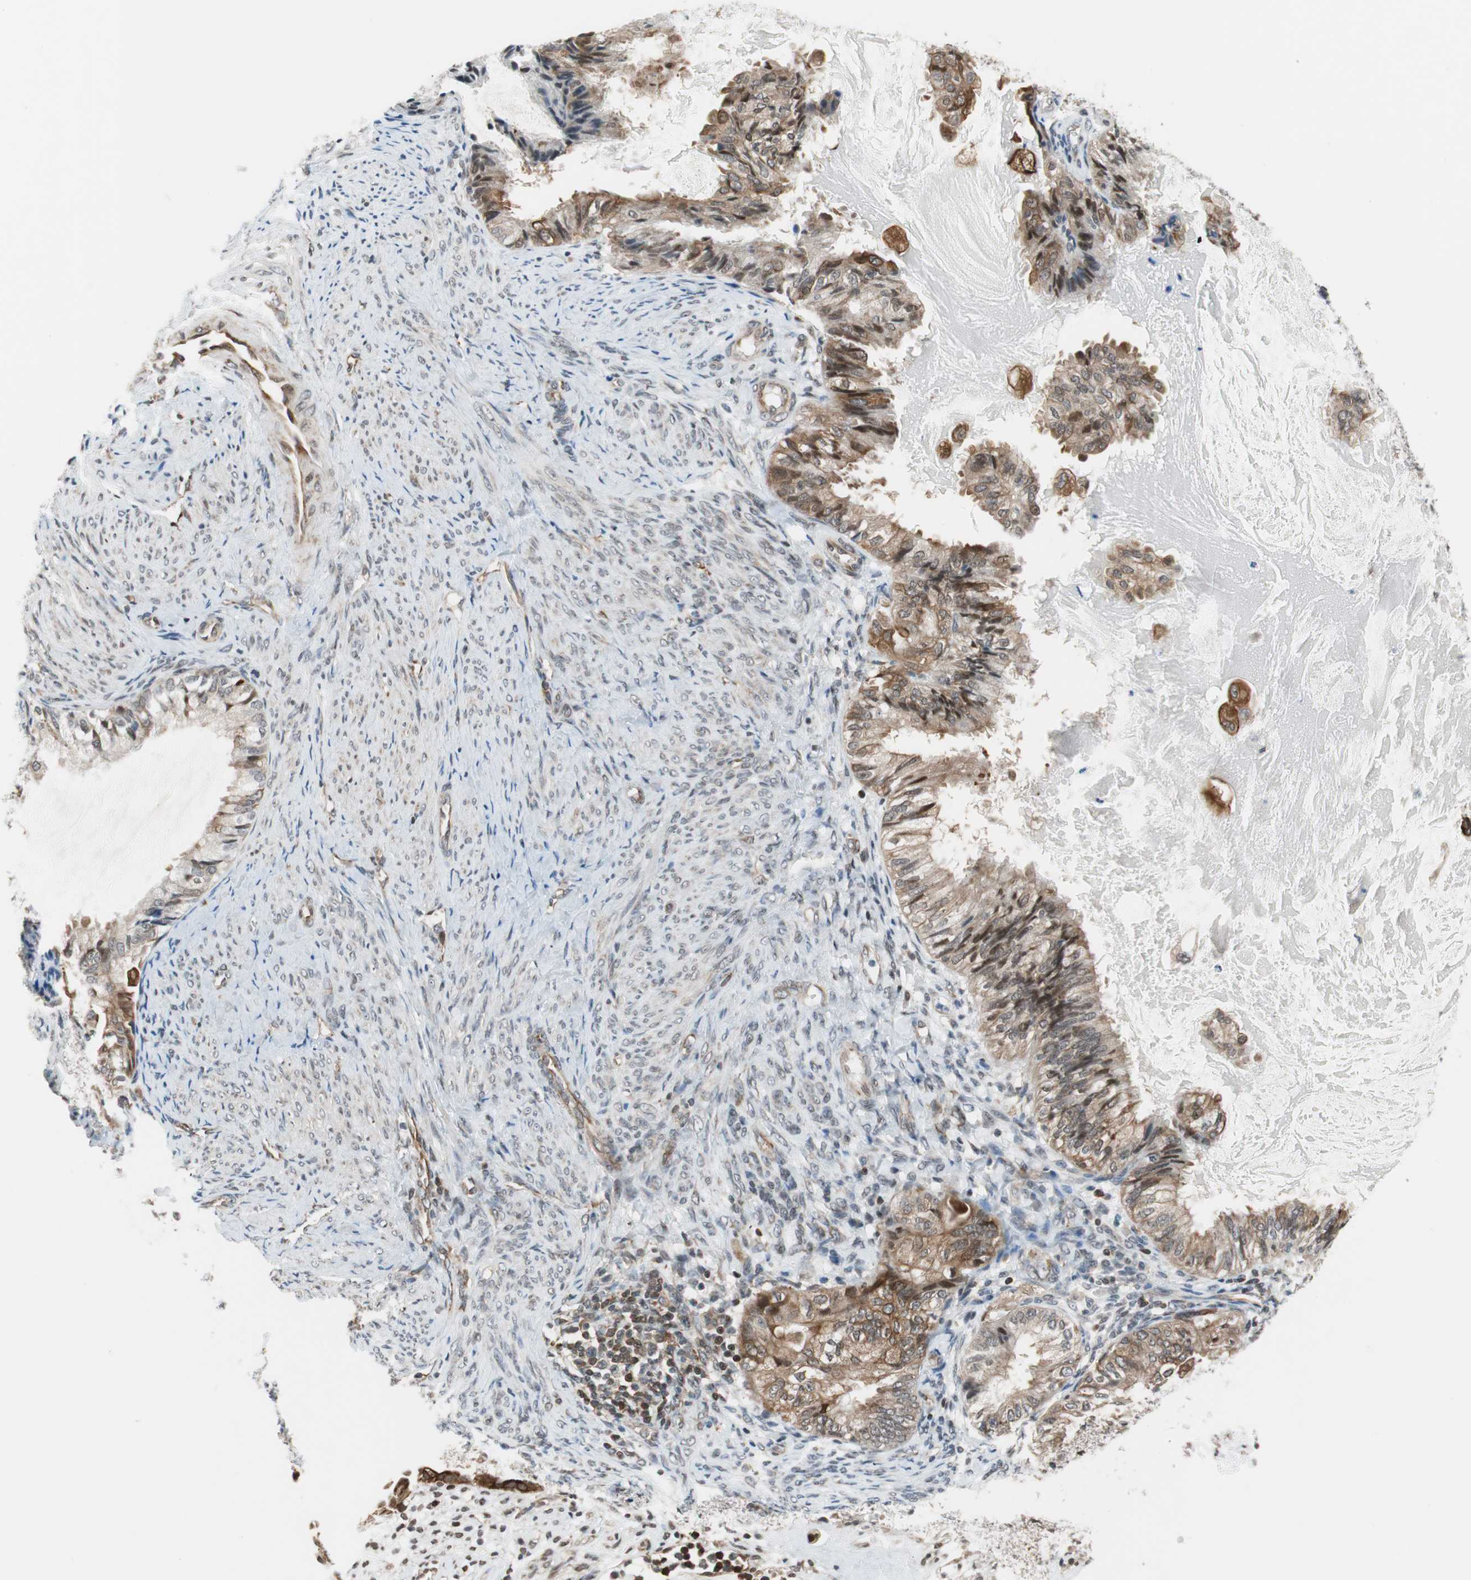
{"staining": {"intensity": "moderate", "quantity": ">75%", "location": "cytoplasmic/membranous"}, "tissue": "cervical cancer", "cell_type": "Tumor cells", "image_type": "cancer", "snomed": [{"axis": "morphology", "description": "Normal tissue, NOS"}, {"axis": "morphology", "description": "Adenocarcinoma, NOS"}, {"axis": "topography", "description": "Cervix"}, {"axis": "topography", "description": "Endometrium"}], "caption": "A brown stain shows moderate cytoplasmic/membranous staining of a protein in cervical cancer tumor cells.", "gene": "ZNF512B", "patient": {"sex": "female", "age": 86}}